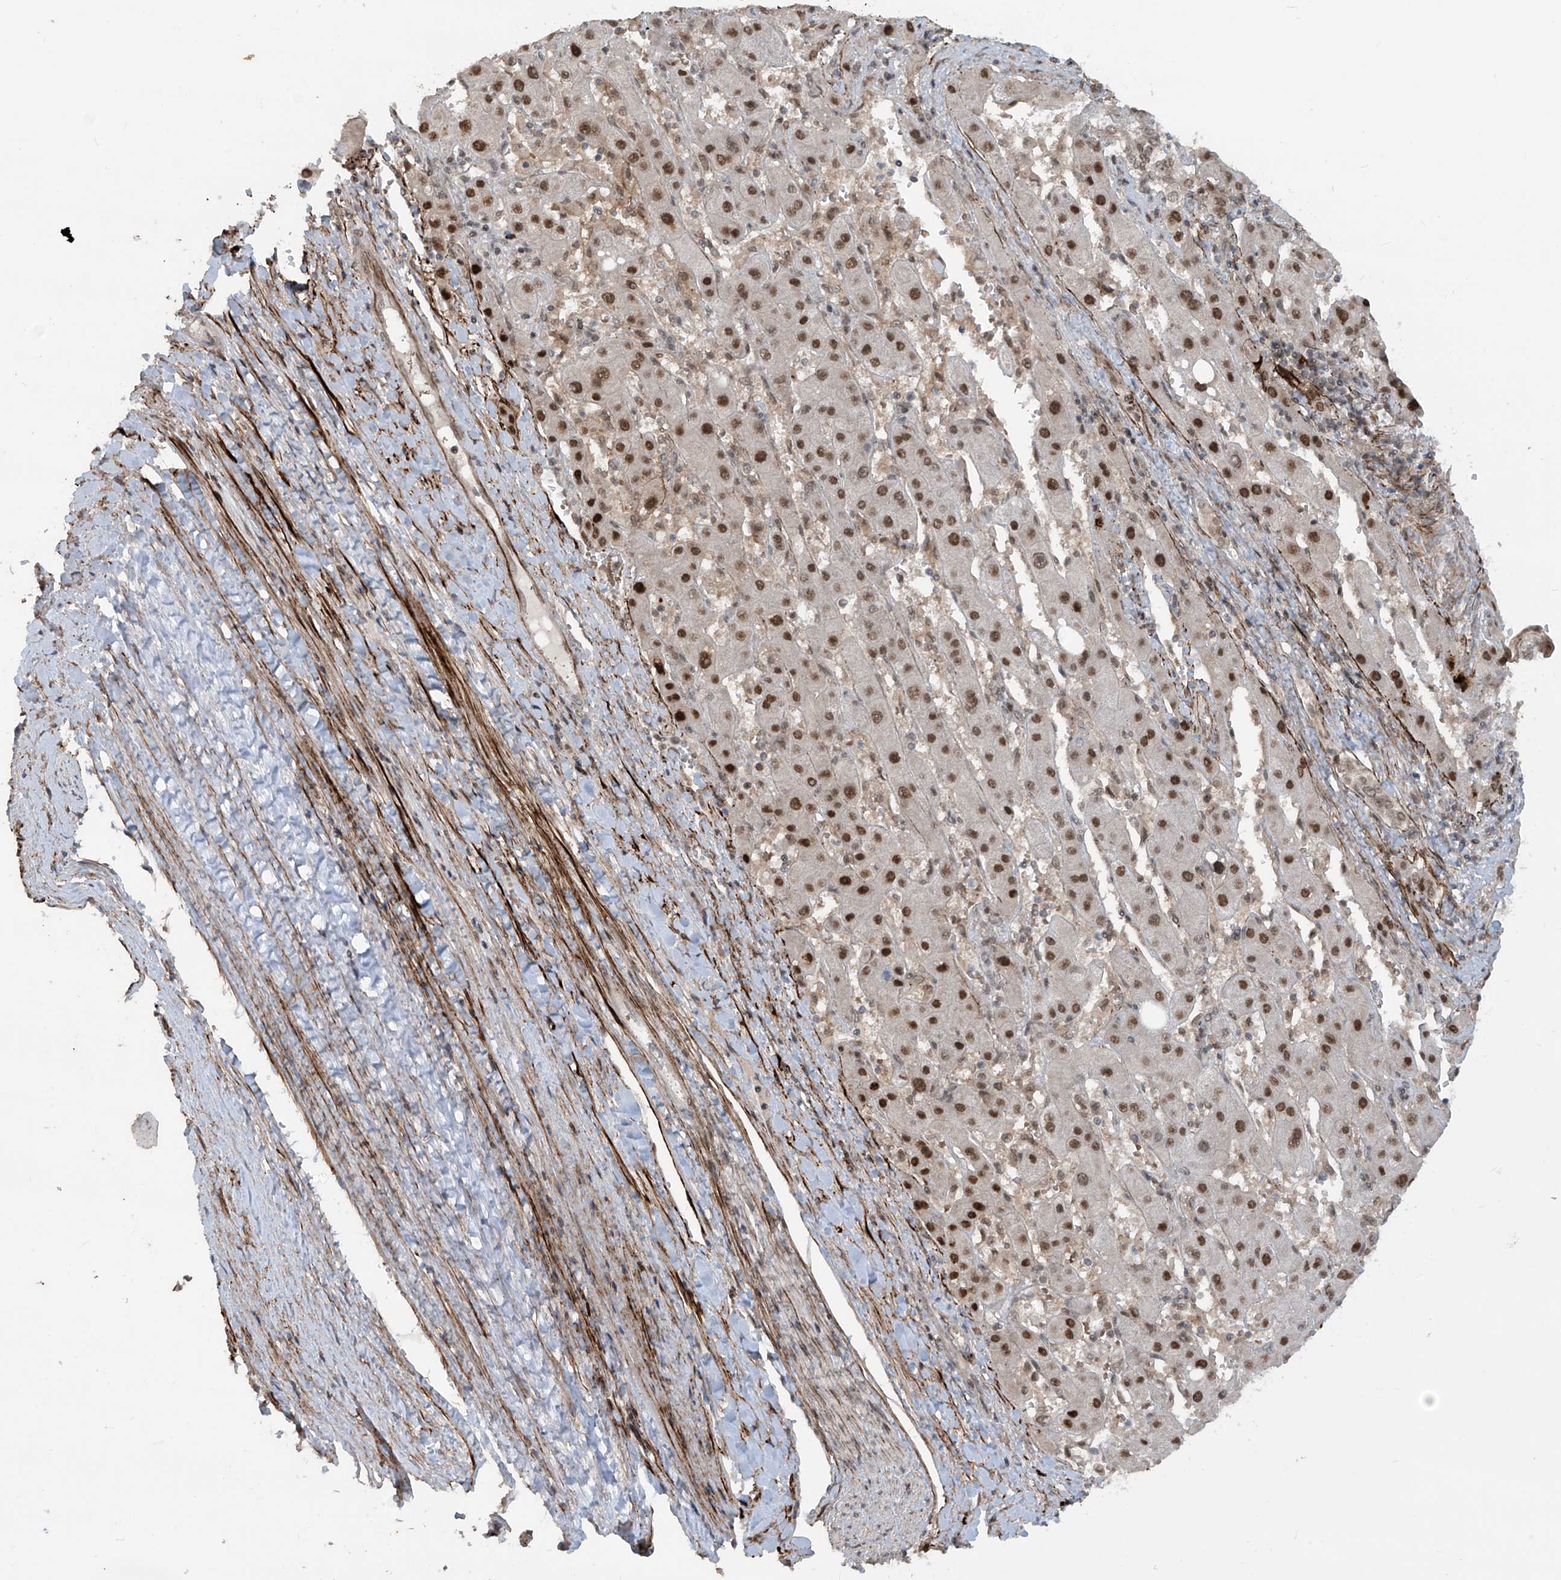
{"staining": {"intensity": "strong", "quantity": ">75%", "location": "nuclear"}, "tissue": "liver cancer", "cell_type": "Tumor cells", "image_type": "cancer", "snomed": [{"axis": "morphology", "description": "Carcinoma, Hepatocellular, NOS"}, {"axis": "topography", "description": "Liver"}], "caption": "This photomicrograph shows liver hepatocellular carcinoma stained with immunohistochemistry (IHC) to label a protein in brown. The nuclear of tumor cells show strong positivity for the protein. Nuclei are counter-stained blue.", "gene": "LAGE3", "patient": {"sex": "female", "age": 73}}